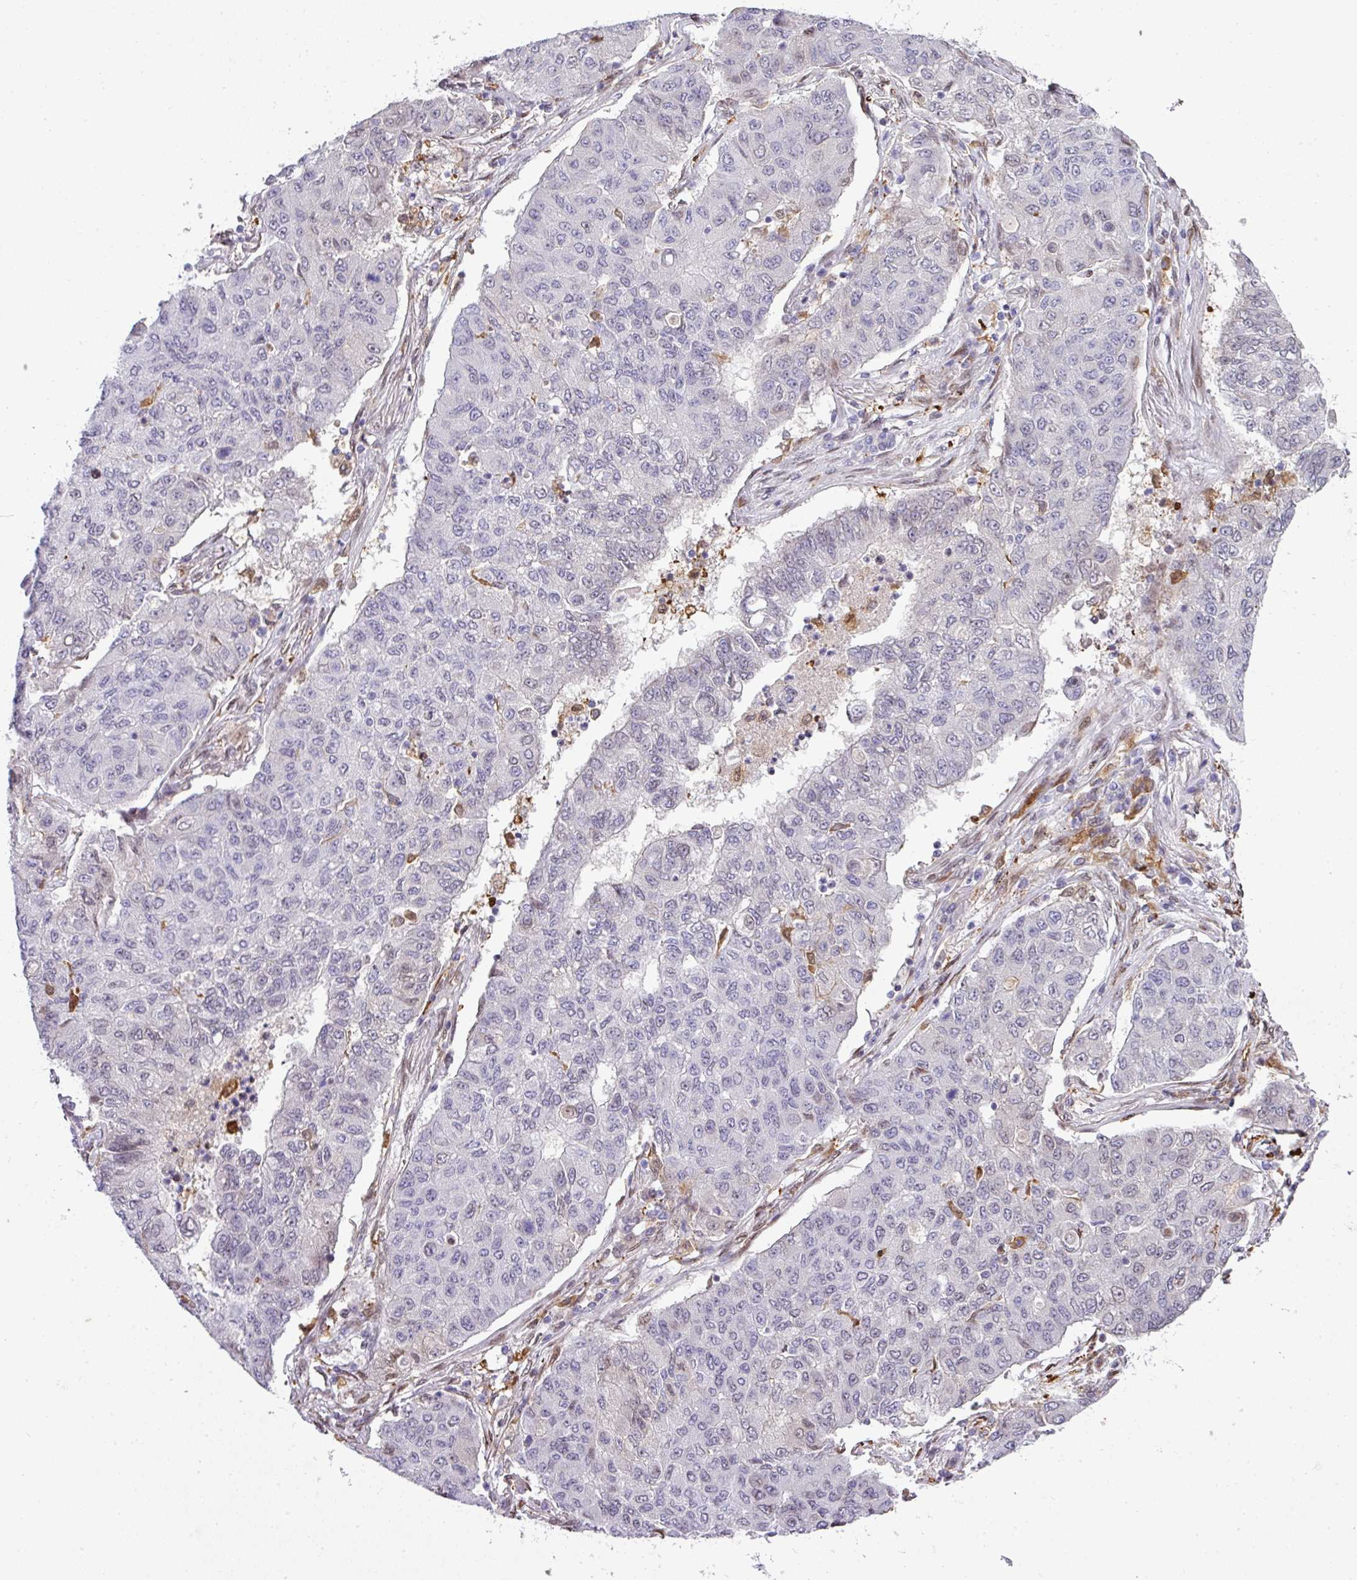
{"staining": {"intensity": "negative", "quantity": "none", "location": "none"}, "tissue": "lung cancer", "cell_type": "Tumor cells", "image_type": "cancer", "snomed": [{"axis": "morphology", "description": "Squamous cell carcinoma, NOS"}, {"axis": "topography", "description": "Lung"}], "caption": "Lung cancer (squamous cell carcinoma) was stained to show a protein in brown. There is no significant expression in tumor cells. (IHC, brightfield microscopy, high magnification).", "gene": "PLK1", "patient": {"sex": "male", "age": 74}}